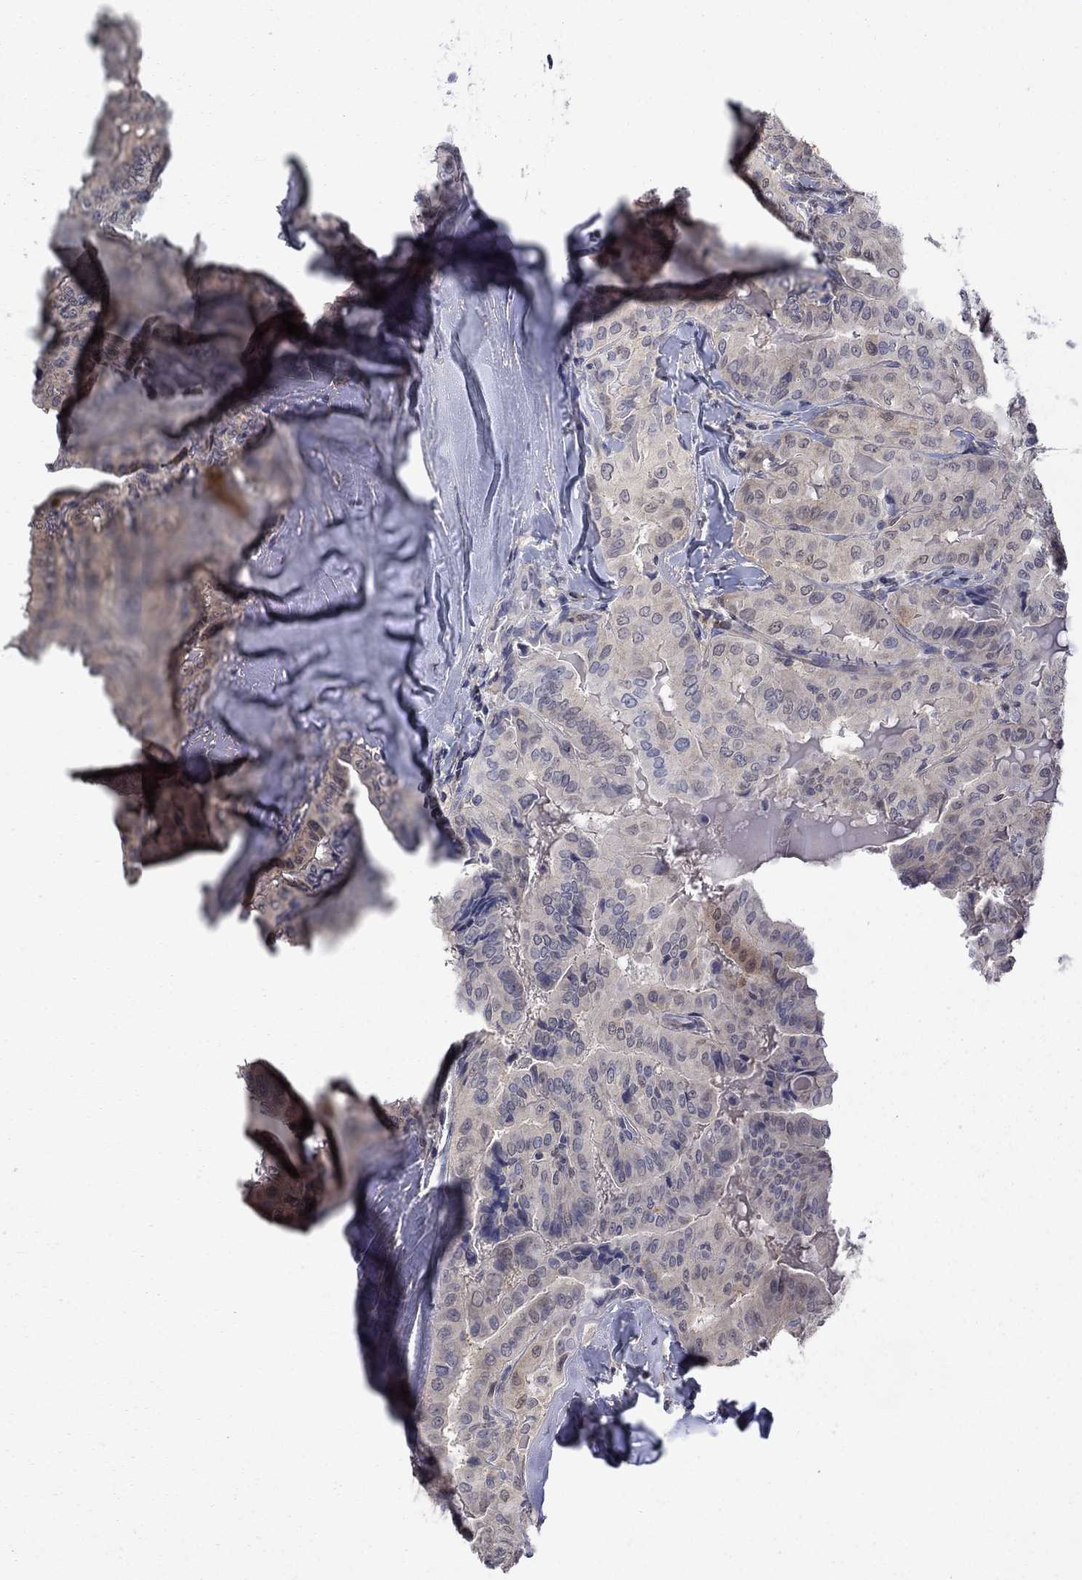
{"staining": {"intensity": "negative", "quantity": "none", "location": "none"}, "tissue": "thyroid cancer", "cell_type": "Tumor cells", "image_type": "cancer", "snomed": [{"axis": "morphology", "description": "Papillary adenocarcinoma, NOS"}, {"axis": "topography", "description": "Thyroid gland"}], "caption": "Immunohistochemistry (IHC) image of thyroid cancer (papillary adenocarcinoma) stained for a protein (brown), which displays no positivity in tumor cells.", "gene": "CBR1", "patient": {"sex": "female", "age": 68}}